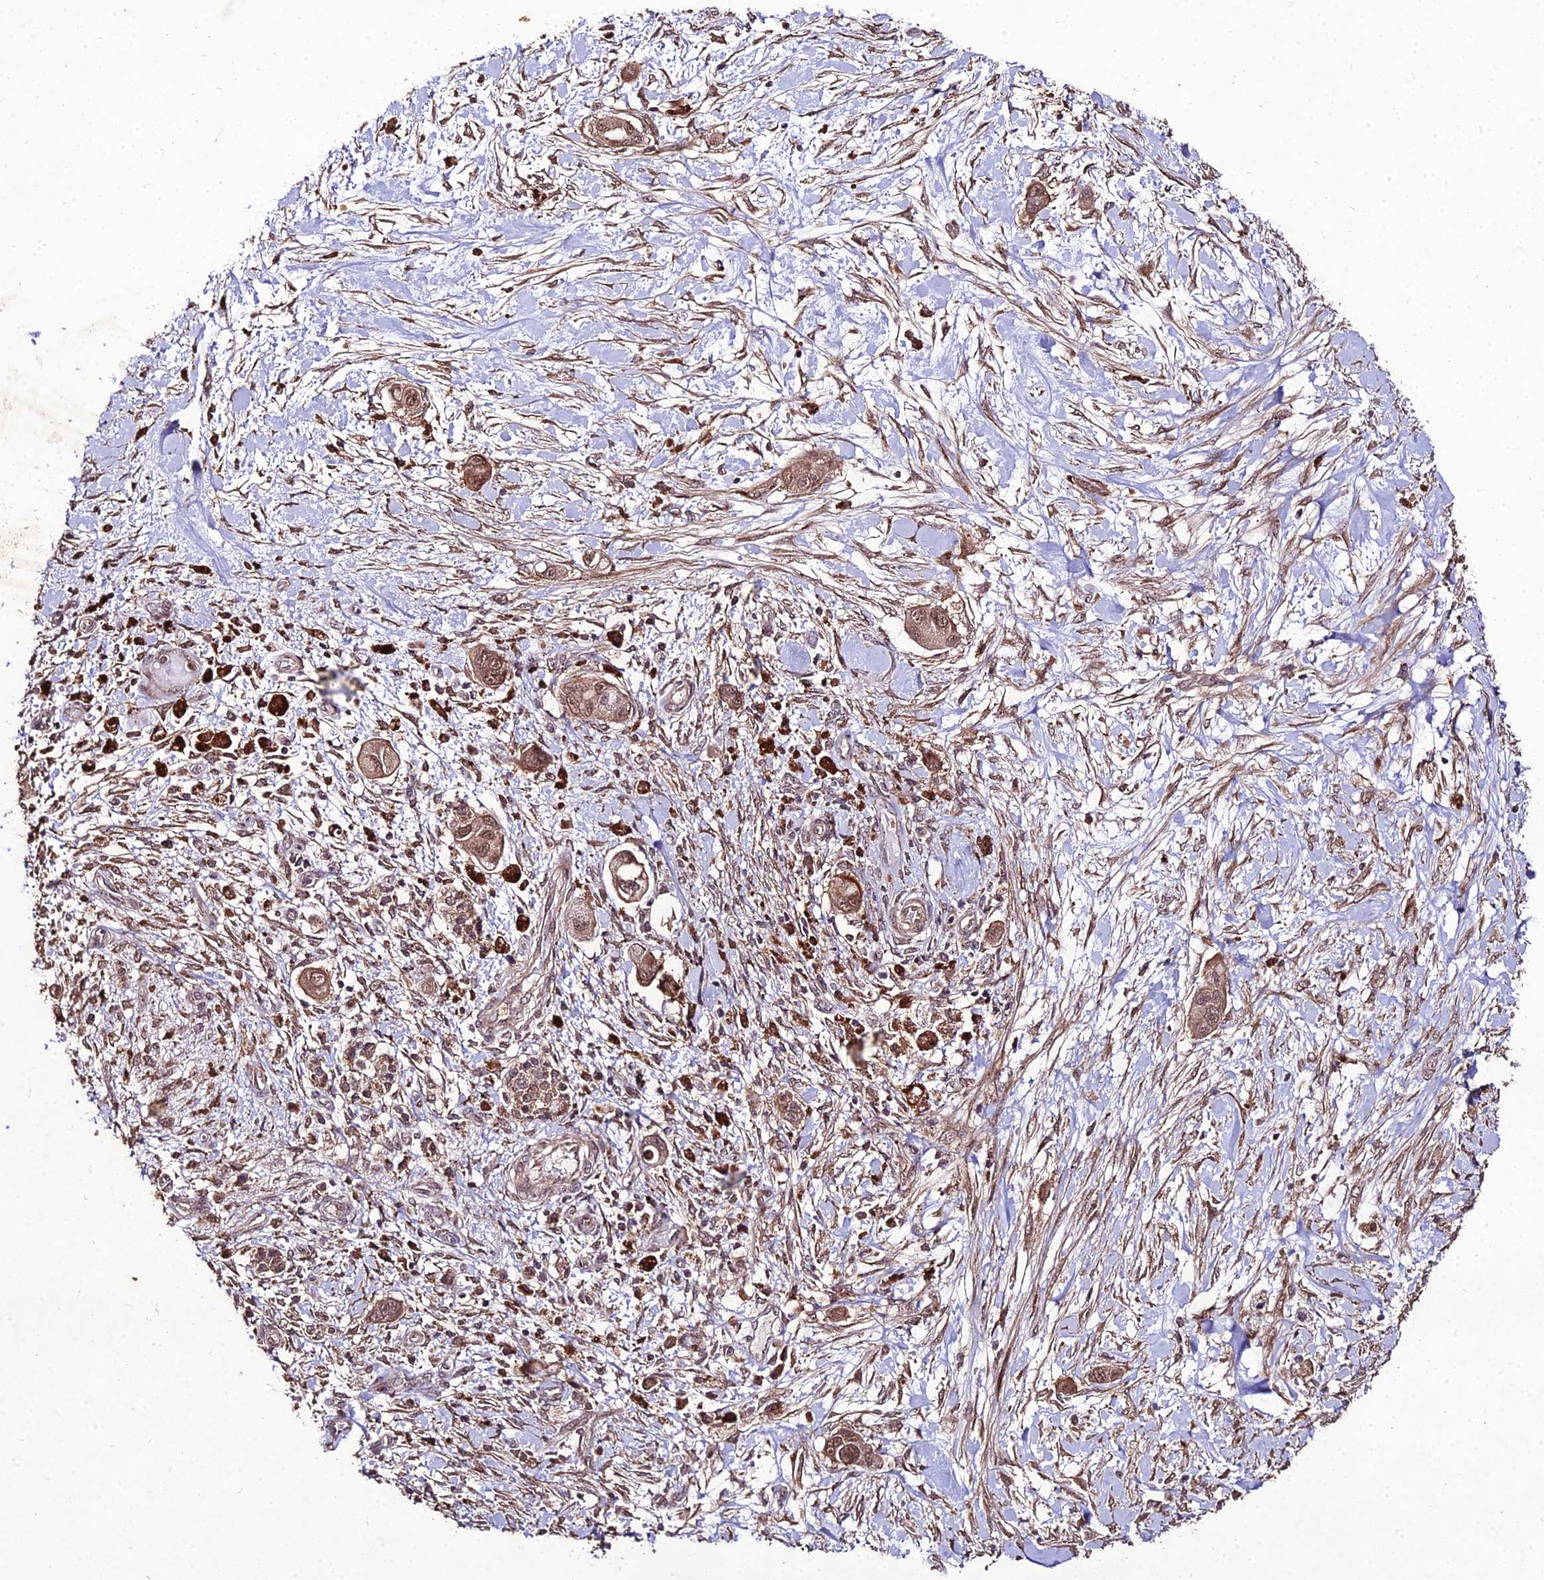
{"staining": {"intensity": "moderate", "quantity": ">75%", "location": "cytoplasmic/membranous,nuclear"}, "tissue": "pancreatic cancer", "cell_type": "Tumor cells", "image_type": "cancer", "snomed": [{"axis": "morphology", "description": "Adenocarcinoma, NOS"}, {"axis": "topography", "description": "Pancreas"}], "caption": "DAB immunohistochemical staining of pancreatic cancer (adenocarcinoma) demonstrates moderate cytoplasmic/membranous and nuclear protein expression in approximately >75% of tumor cells.", "gene": "ZNF766", "patient": {"sex": "male", "age": 68}}